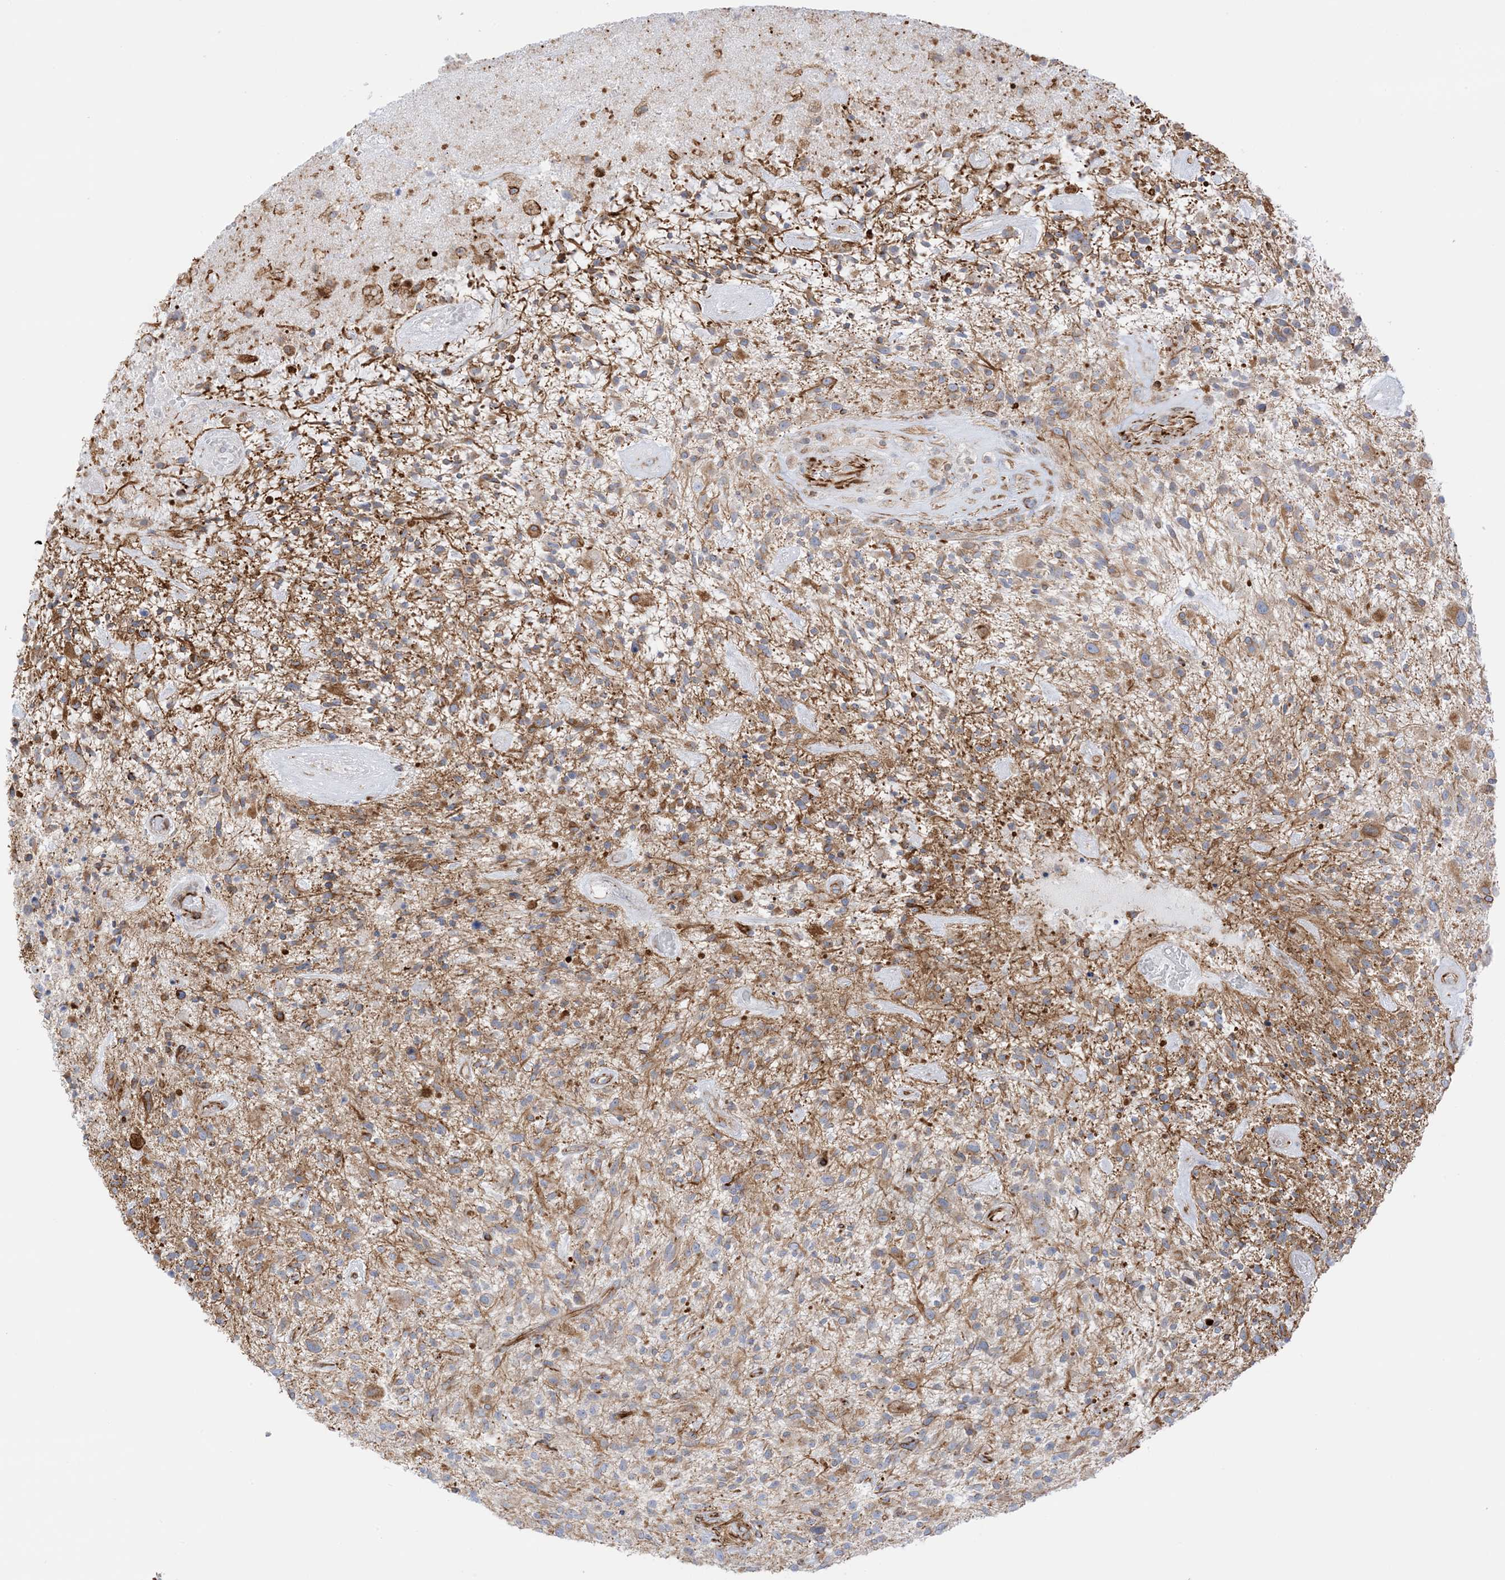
{"staining": {"intensity": "moderate", "quantity": "25%-75%", "location": "cytoplasmic/membranous"}, "tissue": "glioma", "cell_type": "Tumor cells", "image_type": "cancer", "snomed": [{"axis": "morphology", "description": "Glioma, malignant, High grade"}, {"axis": "topography", "description": "Brain"}], "caption": "High-magnification brightfield microscopy of glioma stained with DAB (brown) and counterstained with hematoxylin (blue). tumor cells exhibit moderate cytoplasmic/membranous expression is present in about25%-75% of cells.", "gene": "PID1", "patient": {"sex": "male", "age": 47}}